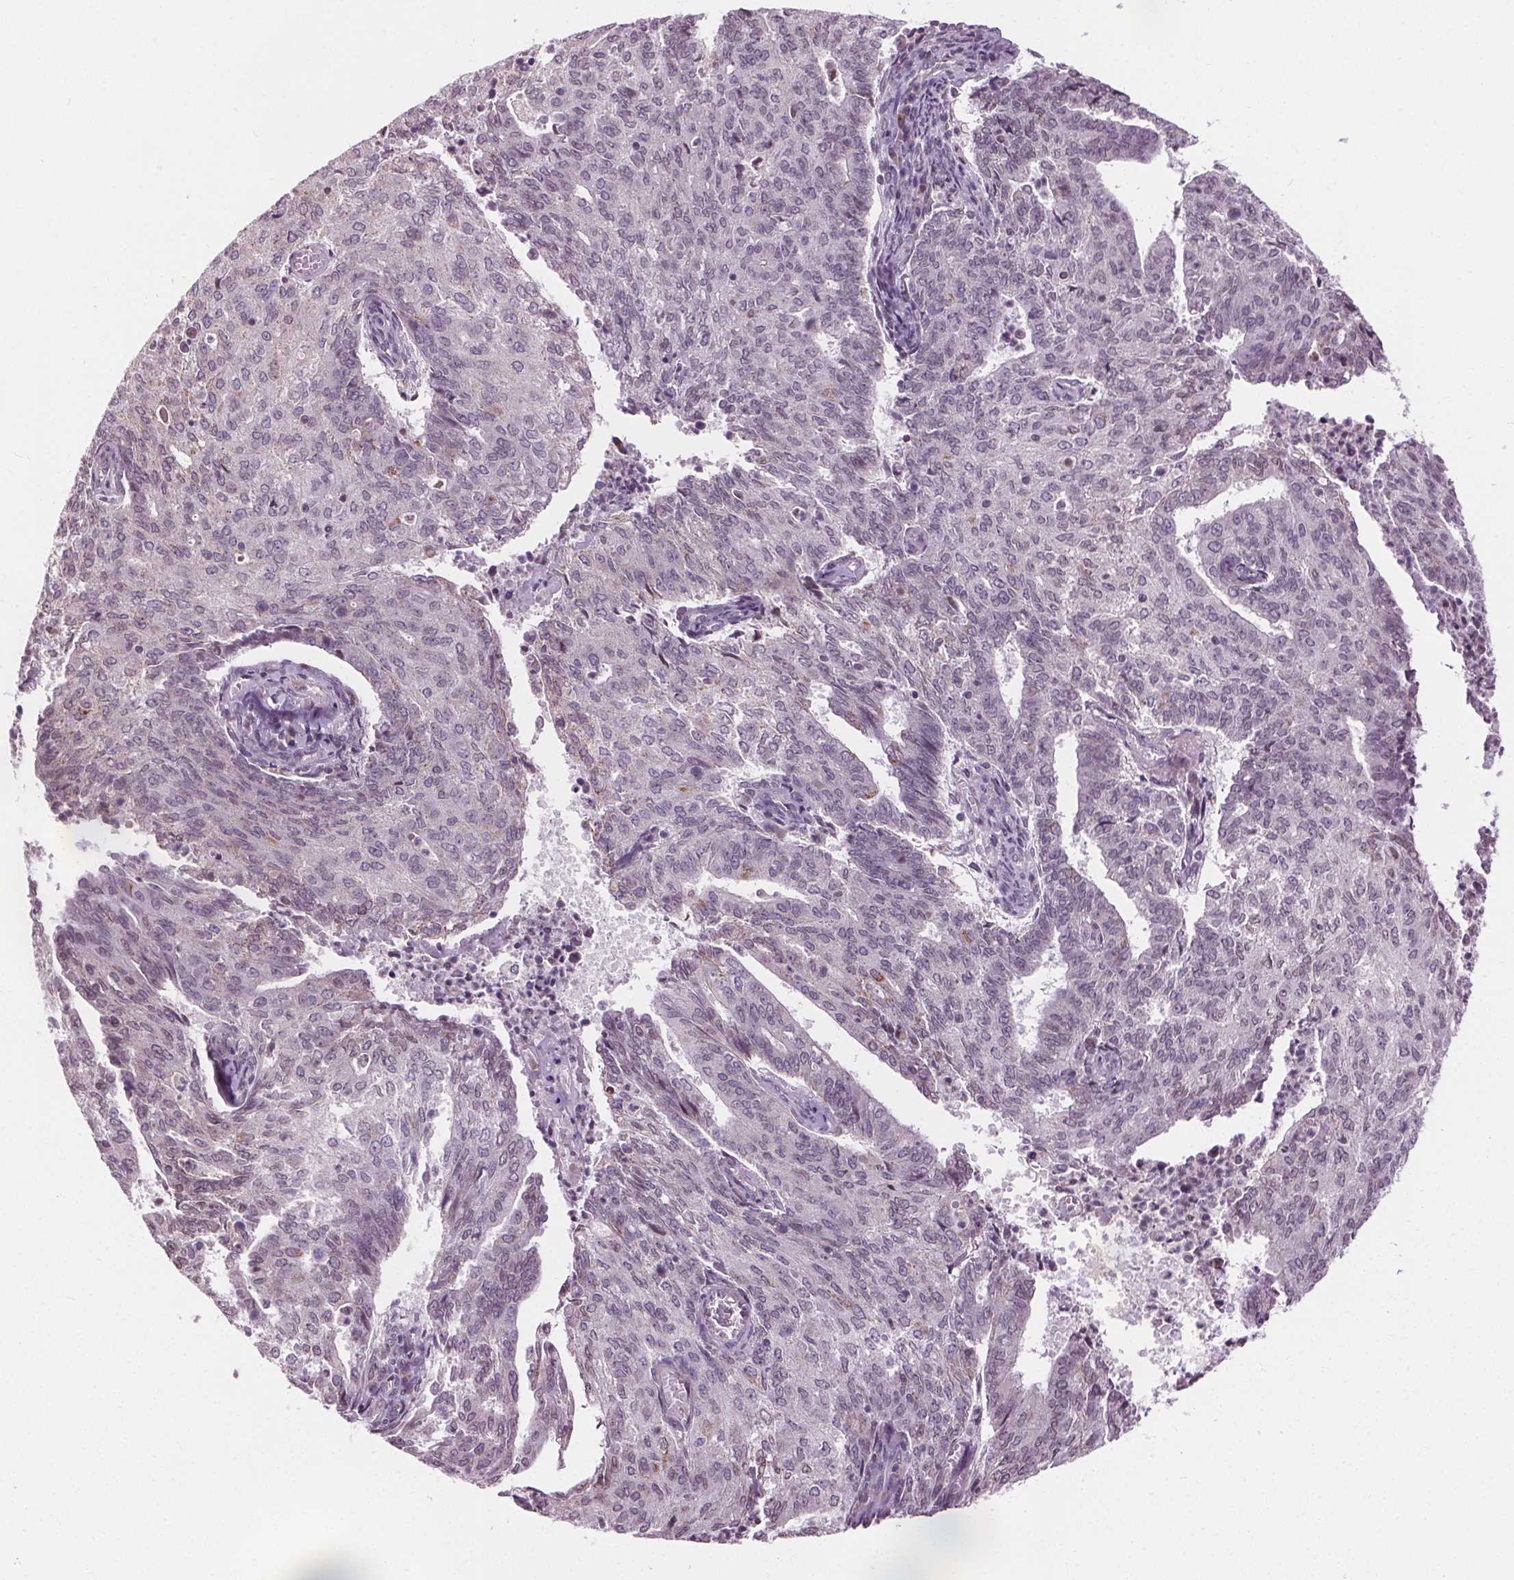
{"staining": {"intensity": "negative", "quantity": "none", "location": "none"}, "tissue": "endometrial cancer", "cell_type": "Tumor cells", "image_type": "cancer", "snomed": [{"axis": "morphology", "description": "Adenocarcinoma, NOS"}, {"axis": "topography", "description": "Endometrium"}], "caption": "Image shows no protein positivity in tumor cells of adenocarcinoma (endometrial) tissue.", "gene": "LFNG", "patient": {"sex": "female", "age": 82}}